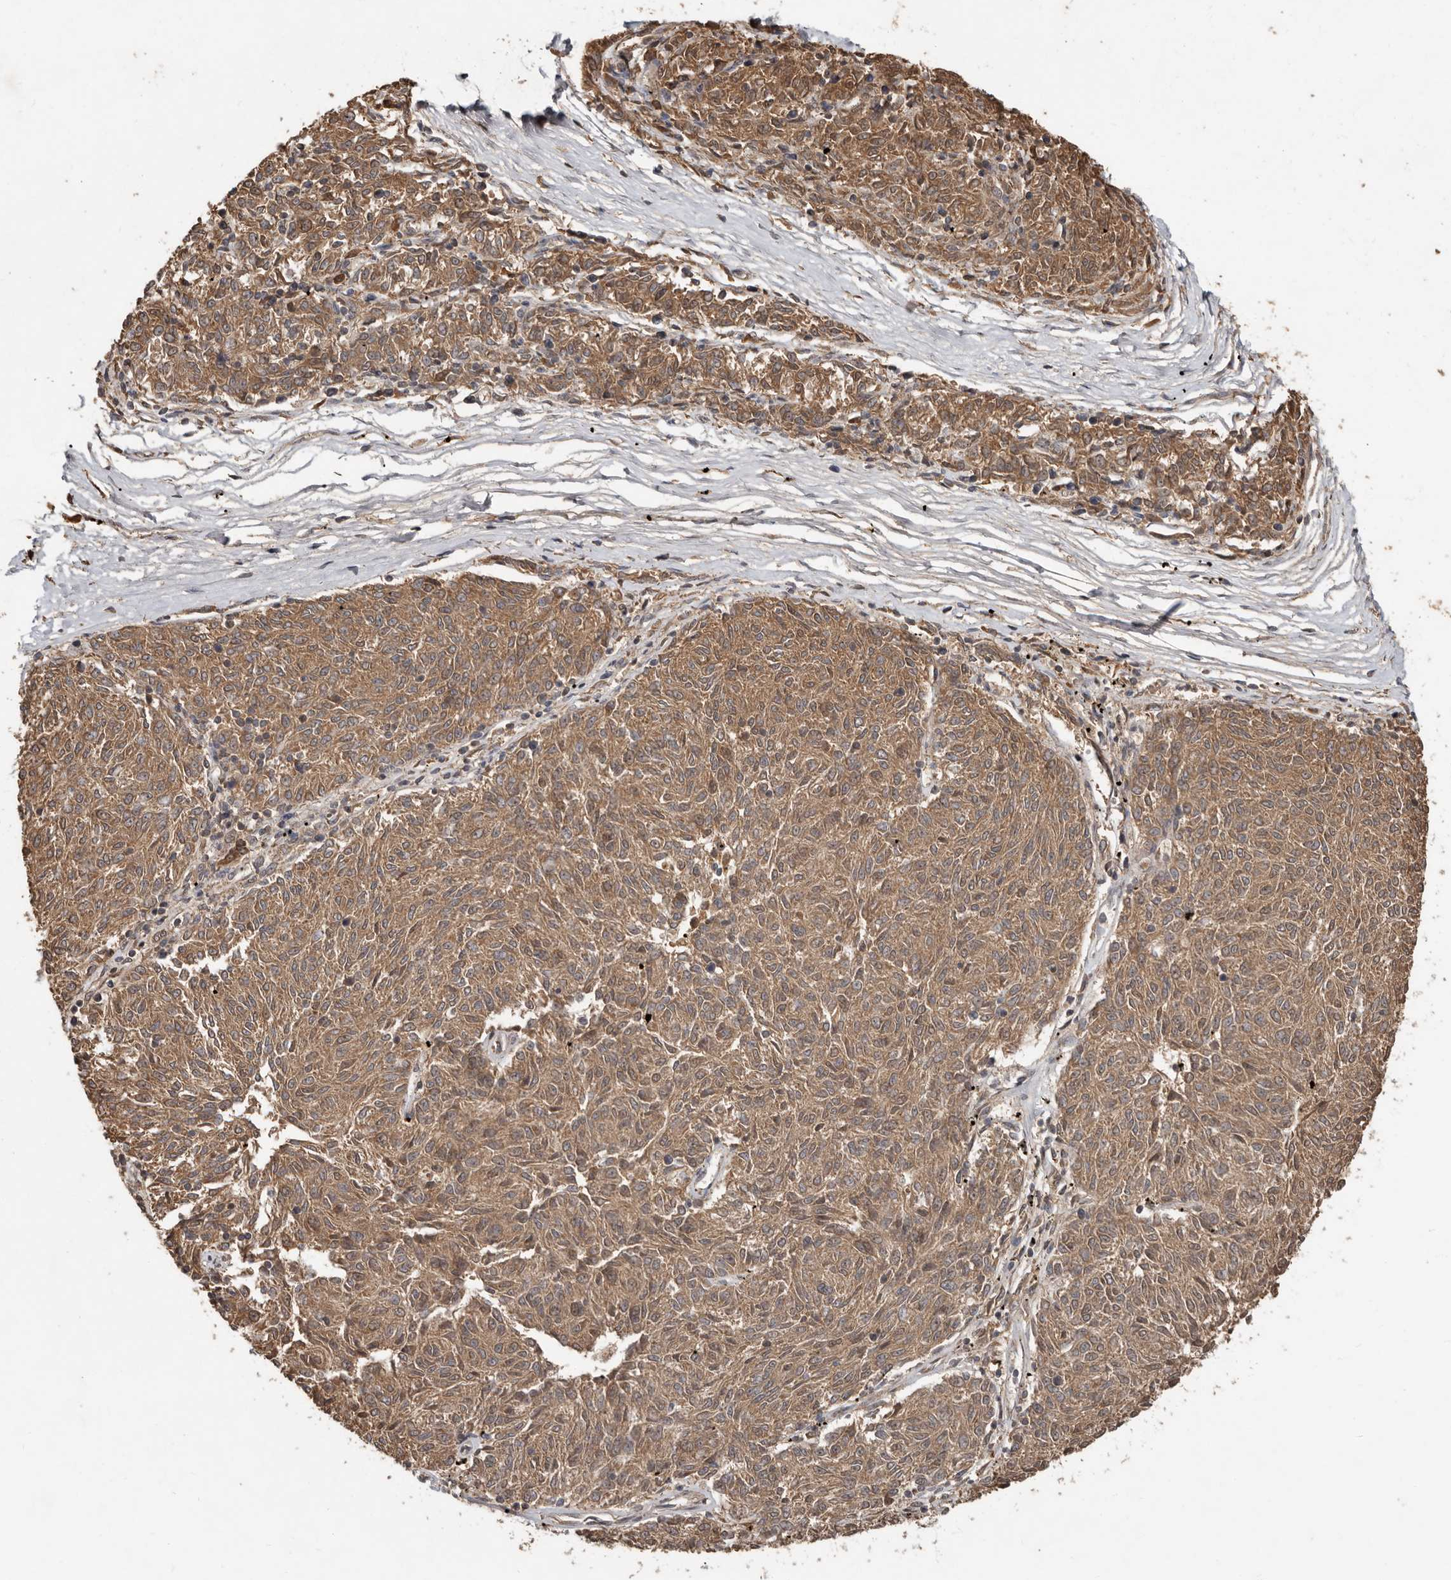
{"staining": {"intensity": "moderate", "quantity": ">75%", "location": "cytoplasmic/membranous"}, "tissue": "melanoma", "cell_type": "Tumor cells", "image_type": "cancer", "snomed": [{"axis": "morphology", "description": "Malignant melanoma, NOS"}, {"axis": "topography", "description": "Skin"}], "caption": "Immunohistochemistry of malignant melanoma exhibits medium levels of moderate cytoplasmic/membranous expression in about >75% of tumor cells.", "gene": "KIF26B", "patient": {"sex": "female", "age": 72}}